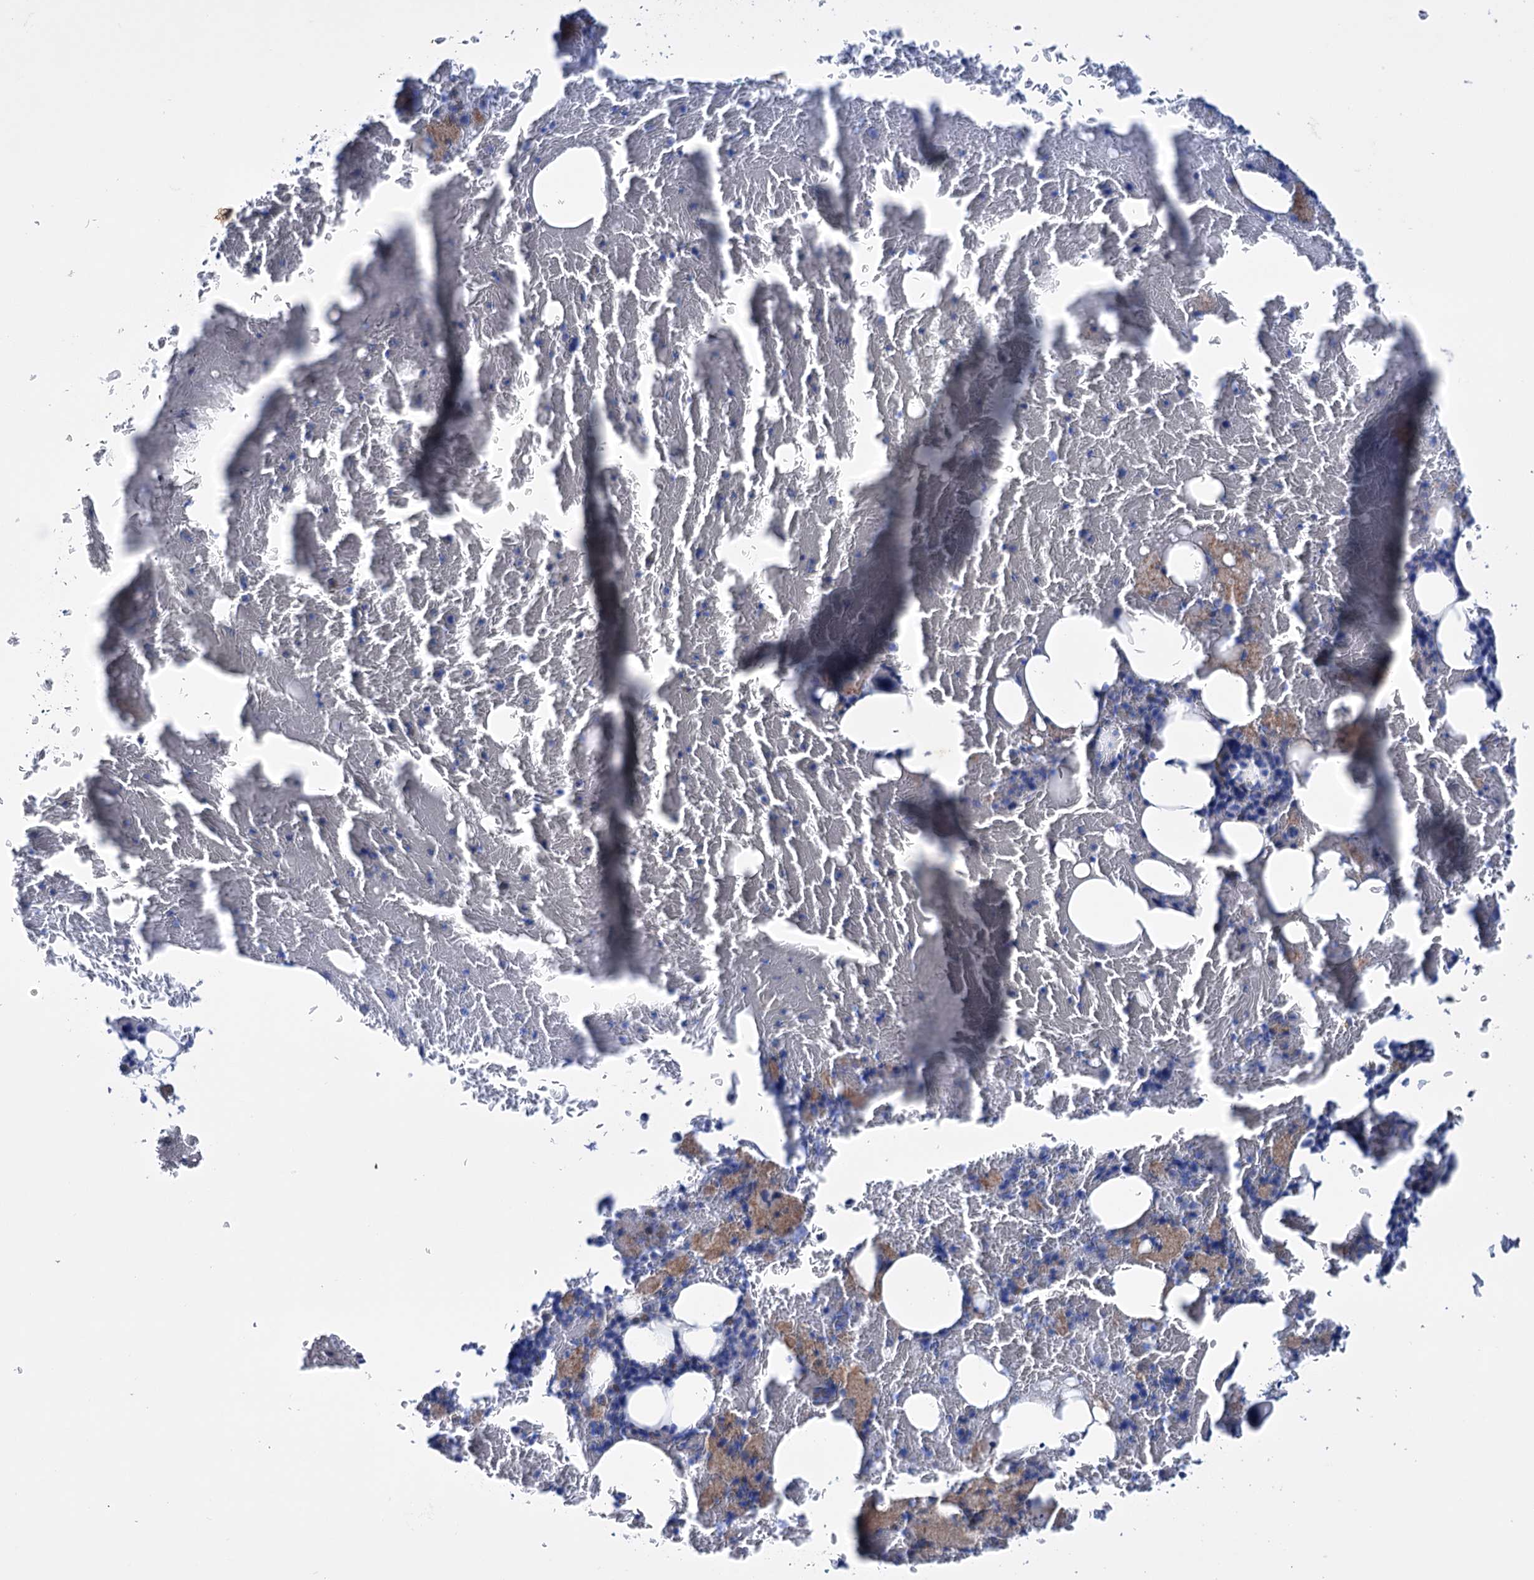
{"staining": {"intensity": "negative", "quantity": "none", "location": "none"}, "tissue": "bone marrow", "cell_type": "Hematopoietic cells", "image_type": "normal", "snomed": [{"axis": "morphology", "description": "Normal tissue, NOS"}, {"axis": "topography", "description": "Bone marrow"}], "caption": "Hematopoietic cells show no significant staining in normal bone marrow. Nuclei are stained in blue.", "gene": "FAAP20", "patient": {"sex": "male", "age": 79}}